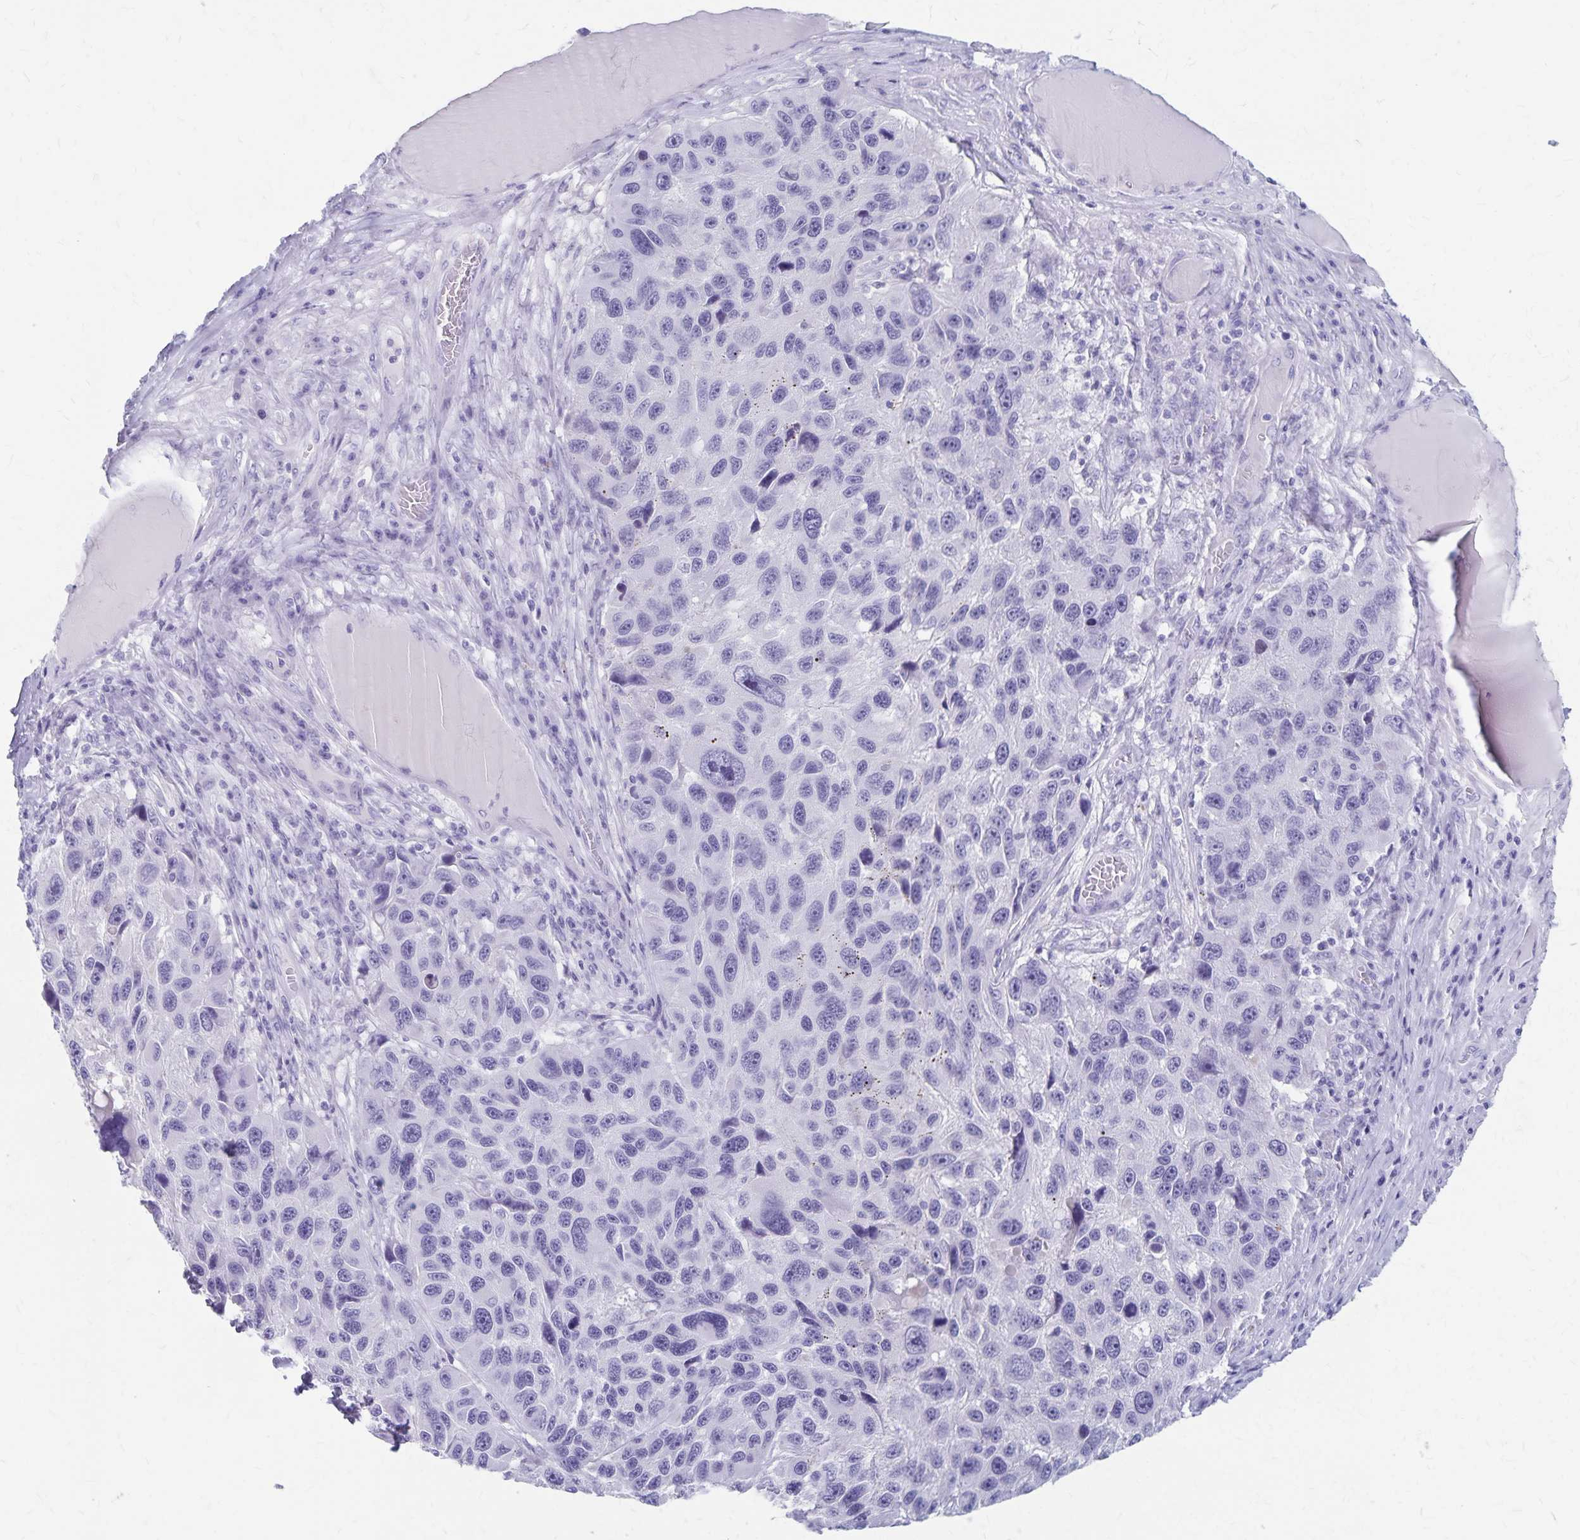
{"staining": {"intensity": "negative", "quantity": "none", "location": "none"}, "tissue": "melanoma", "cell_type": "Tumor cells", "image_type": "cancer", "snomed": [{"axis": "morphology", "description": "Malignant melanoma, NOS"}, {"axis": "topography", "description": "Skin"}], "caption": "DAB (3,3'-diaminobenzidine) immunohistochemical staining of melanoma exhibits no significant expression in tumor cells.", "gene": "GPBAR1", "patient": {"sex": "male", "age": 53}}